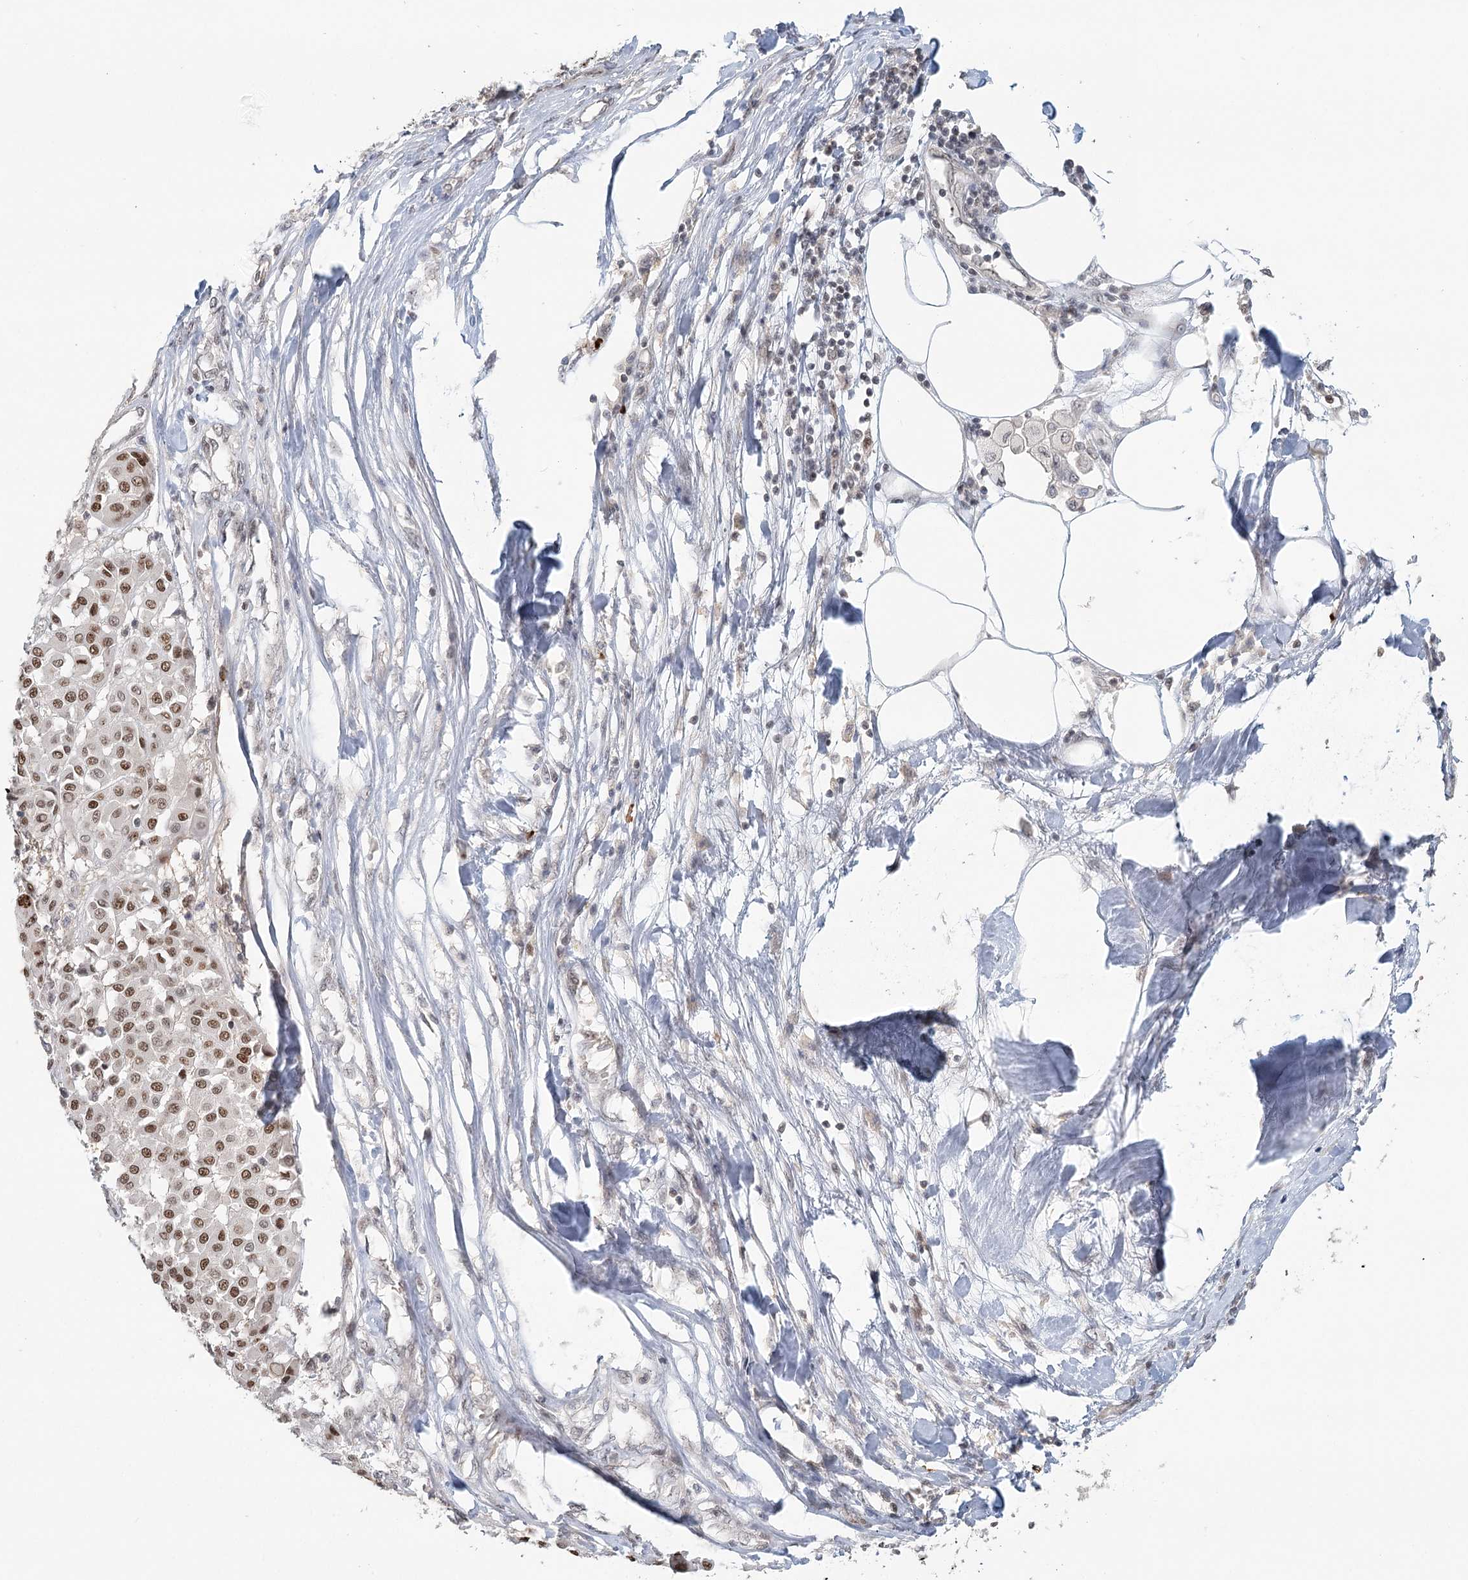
{"staining": {"intensity": "moderate", "quantity": ">75%", "location": "nuclear"}, "tissue": "melanoma", "cell_type": "Tumor cells", "image_type": "cancer", "snomed": [{"axis": "morphology", "description": "Malignant melanoma, Metastatic site"}, {"axis": "topography", "description": "Soft tissue"}], "caption": "The histopathology image demonstrates staining of malignant melanoma (metastatic site), revealing moderate nuclear protein positivity (brown color) within tumor cells.", "gene": "R3HCC1L", "patient": {"sex": "male", "age": 41}}